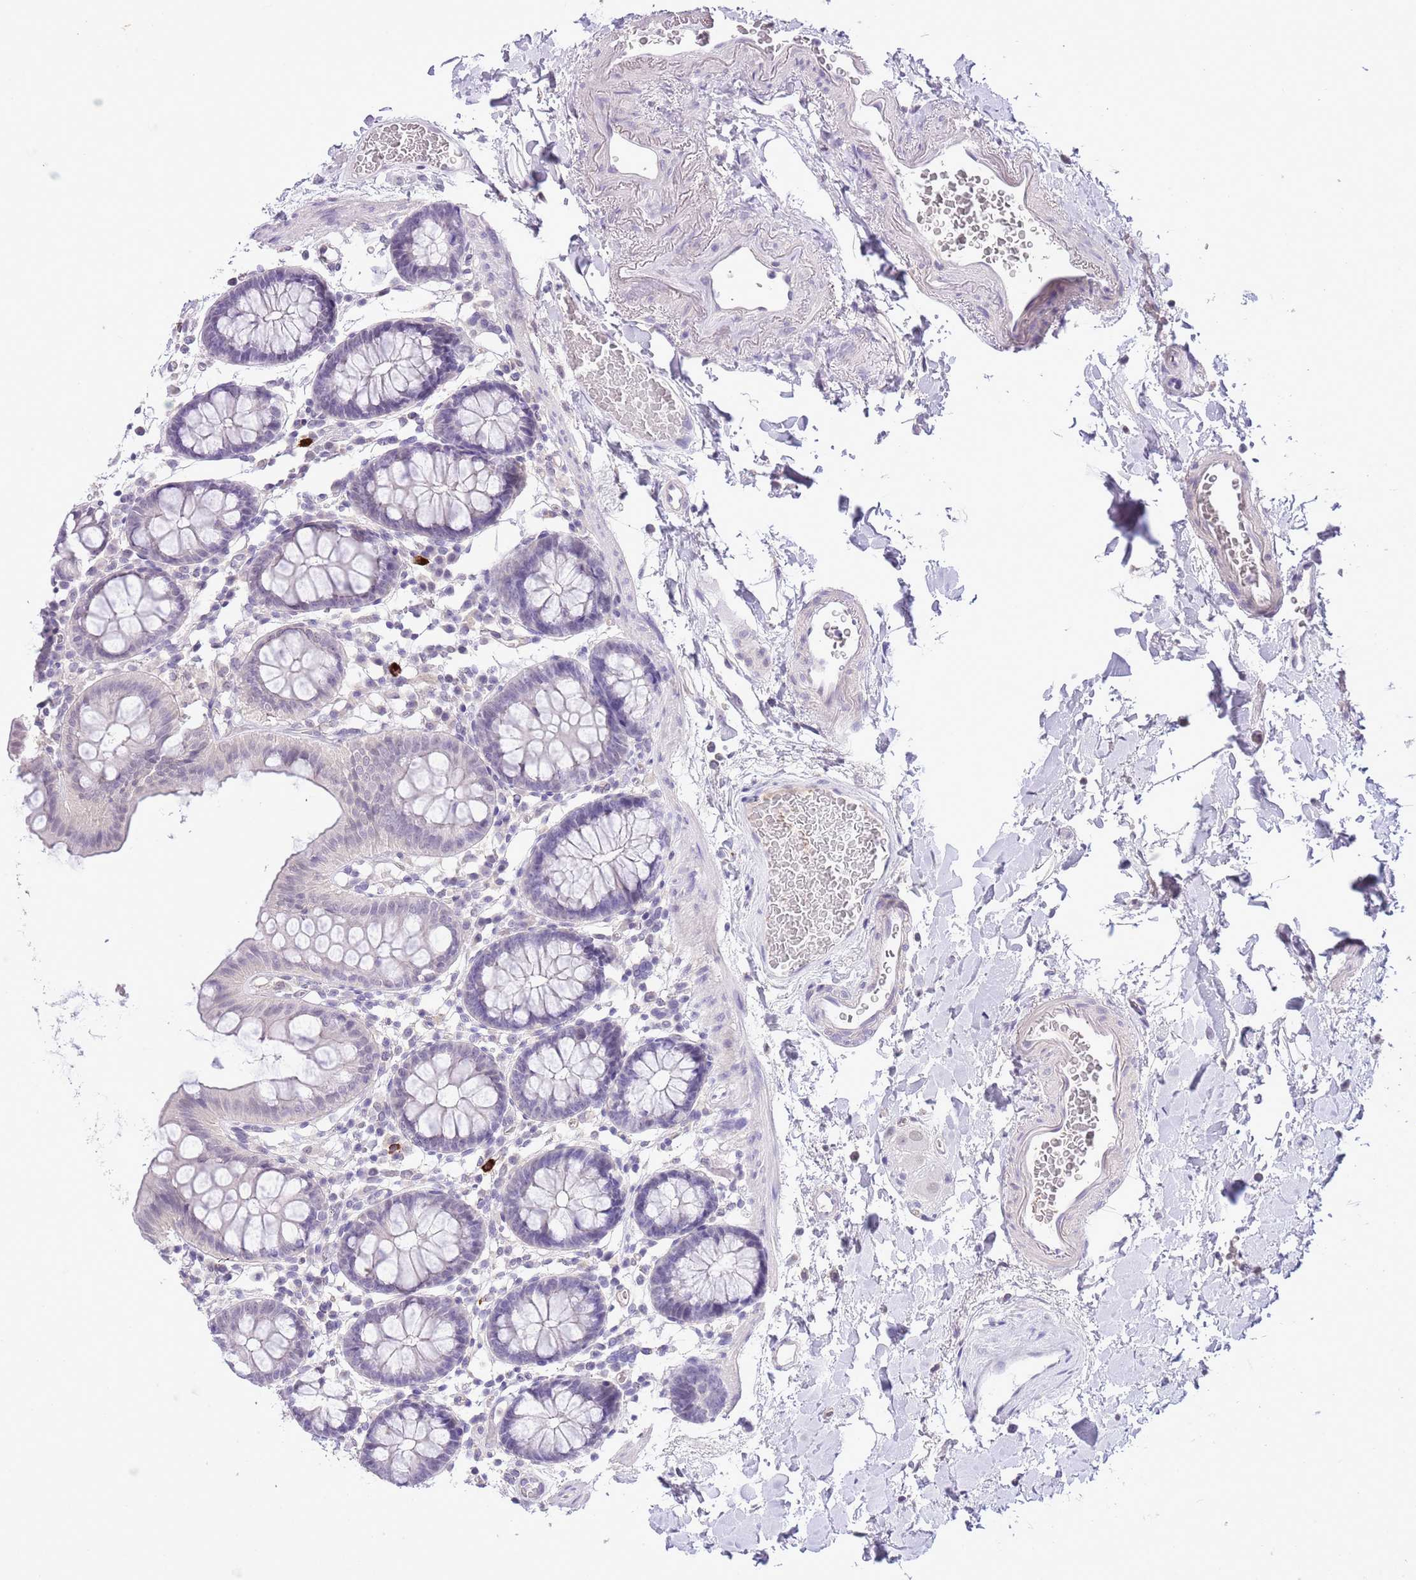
{"staining": {"intensity": "negative", "quantity": "none", "location": "none"}, "tissue": "colon", "cell_type": "Endothelial cells", "image_type": "normal", "snomed": [{"axis": "morphology", "description": "Normal tissue, NOS"}, {"axis": "topography", "description": "Colon"}], "caption": "The IHC image has no significant positivity in endothelial cells of colon.", "gene": "MIDN", "patient": {"sex": "male", "age": 75}}